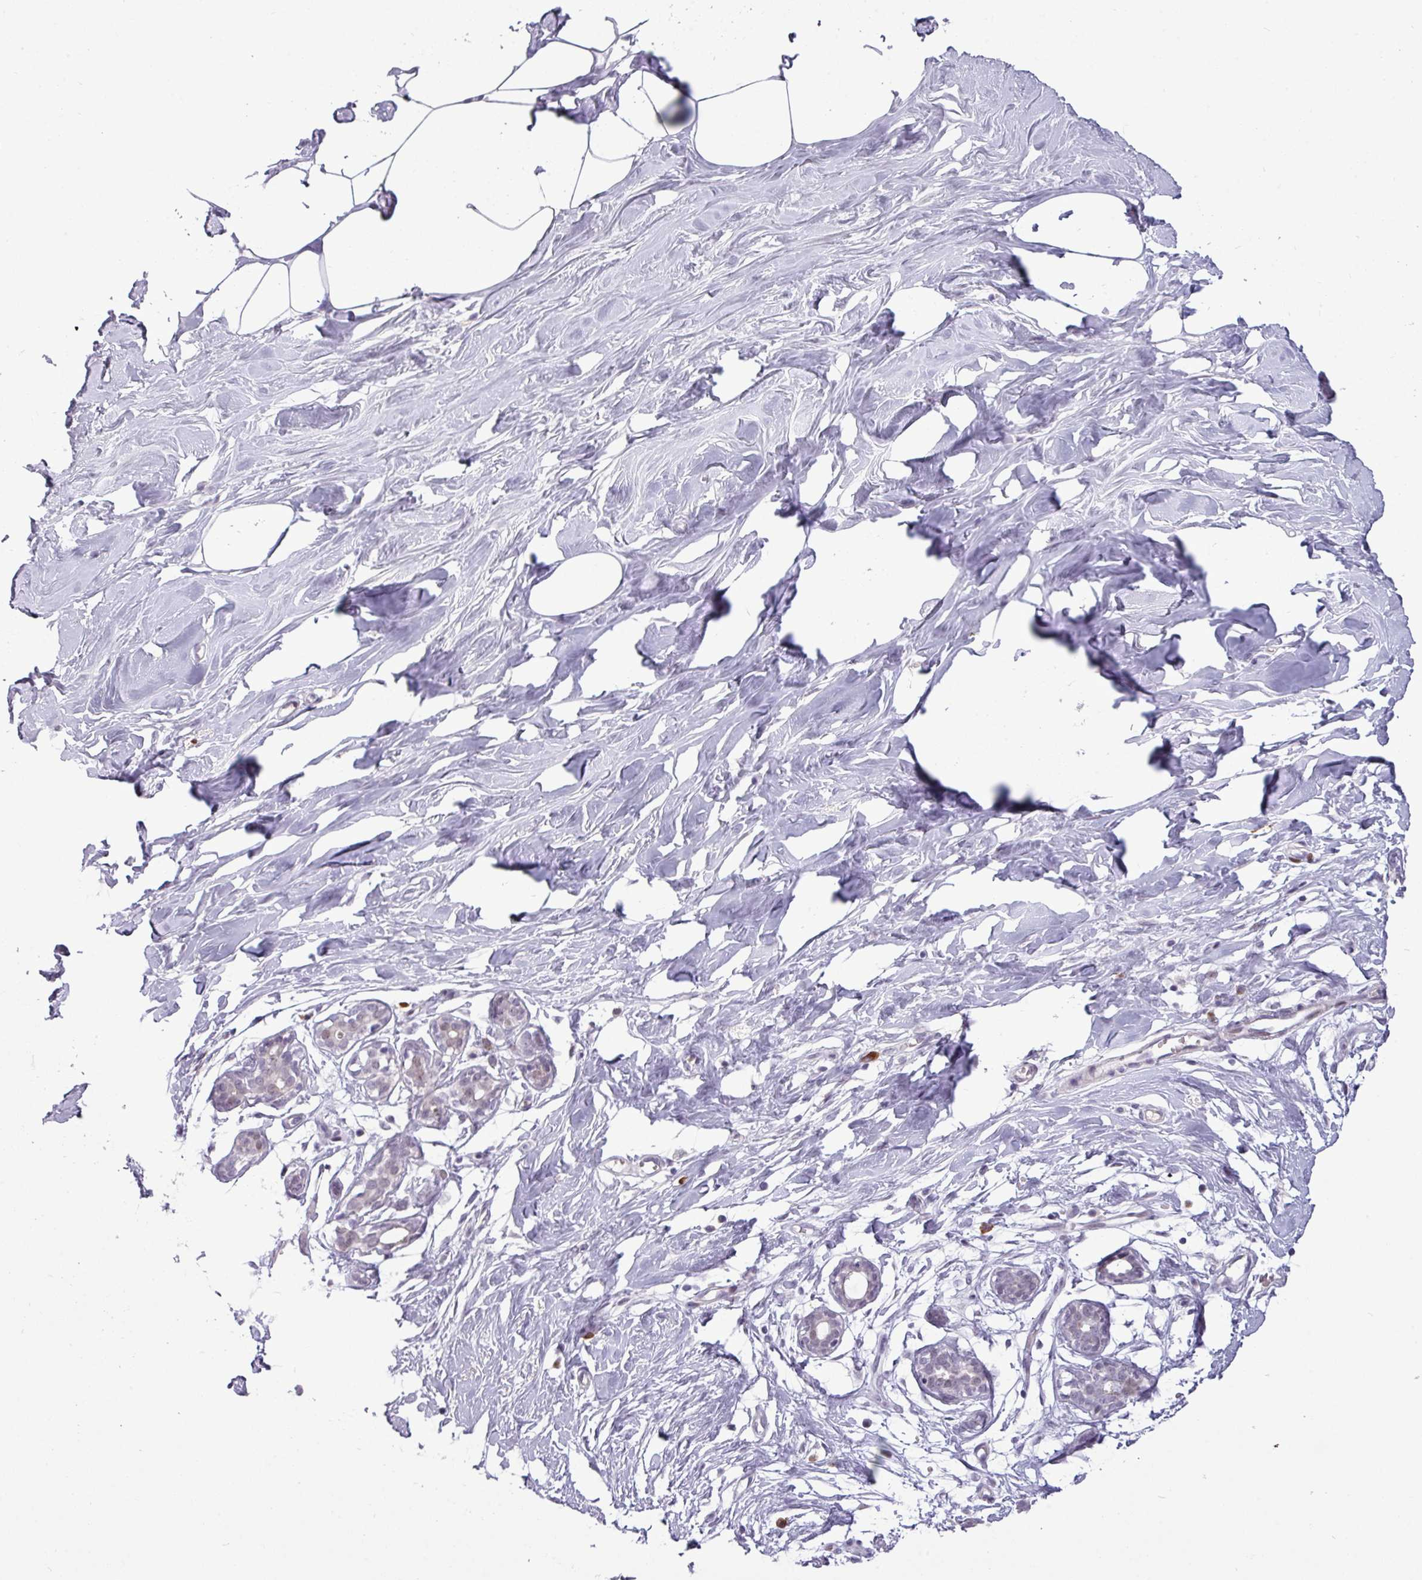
{"staining": {"intensity": "negative", "quantity": "none", "location": "none"}, "tissue": "breast", "cell_type": "Adipocytes", "image_type": "normal", "snomed": [{"axis": "morphology", "description": "Normal tissue, NOS"}, {"axis": "topography", "description": "Breast"}], "caption": "The histopathology image shows no staining of adipocytes in benign breast. (Brightfield microscopy of DAB immunohistochemistry at high magnification).", "gene": "SLC66A2", "patient": {"sex": "female", "age": 27}}